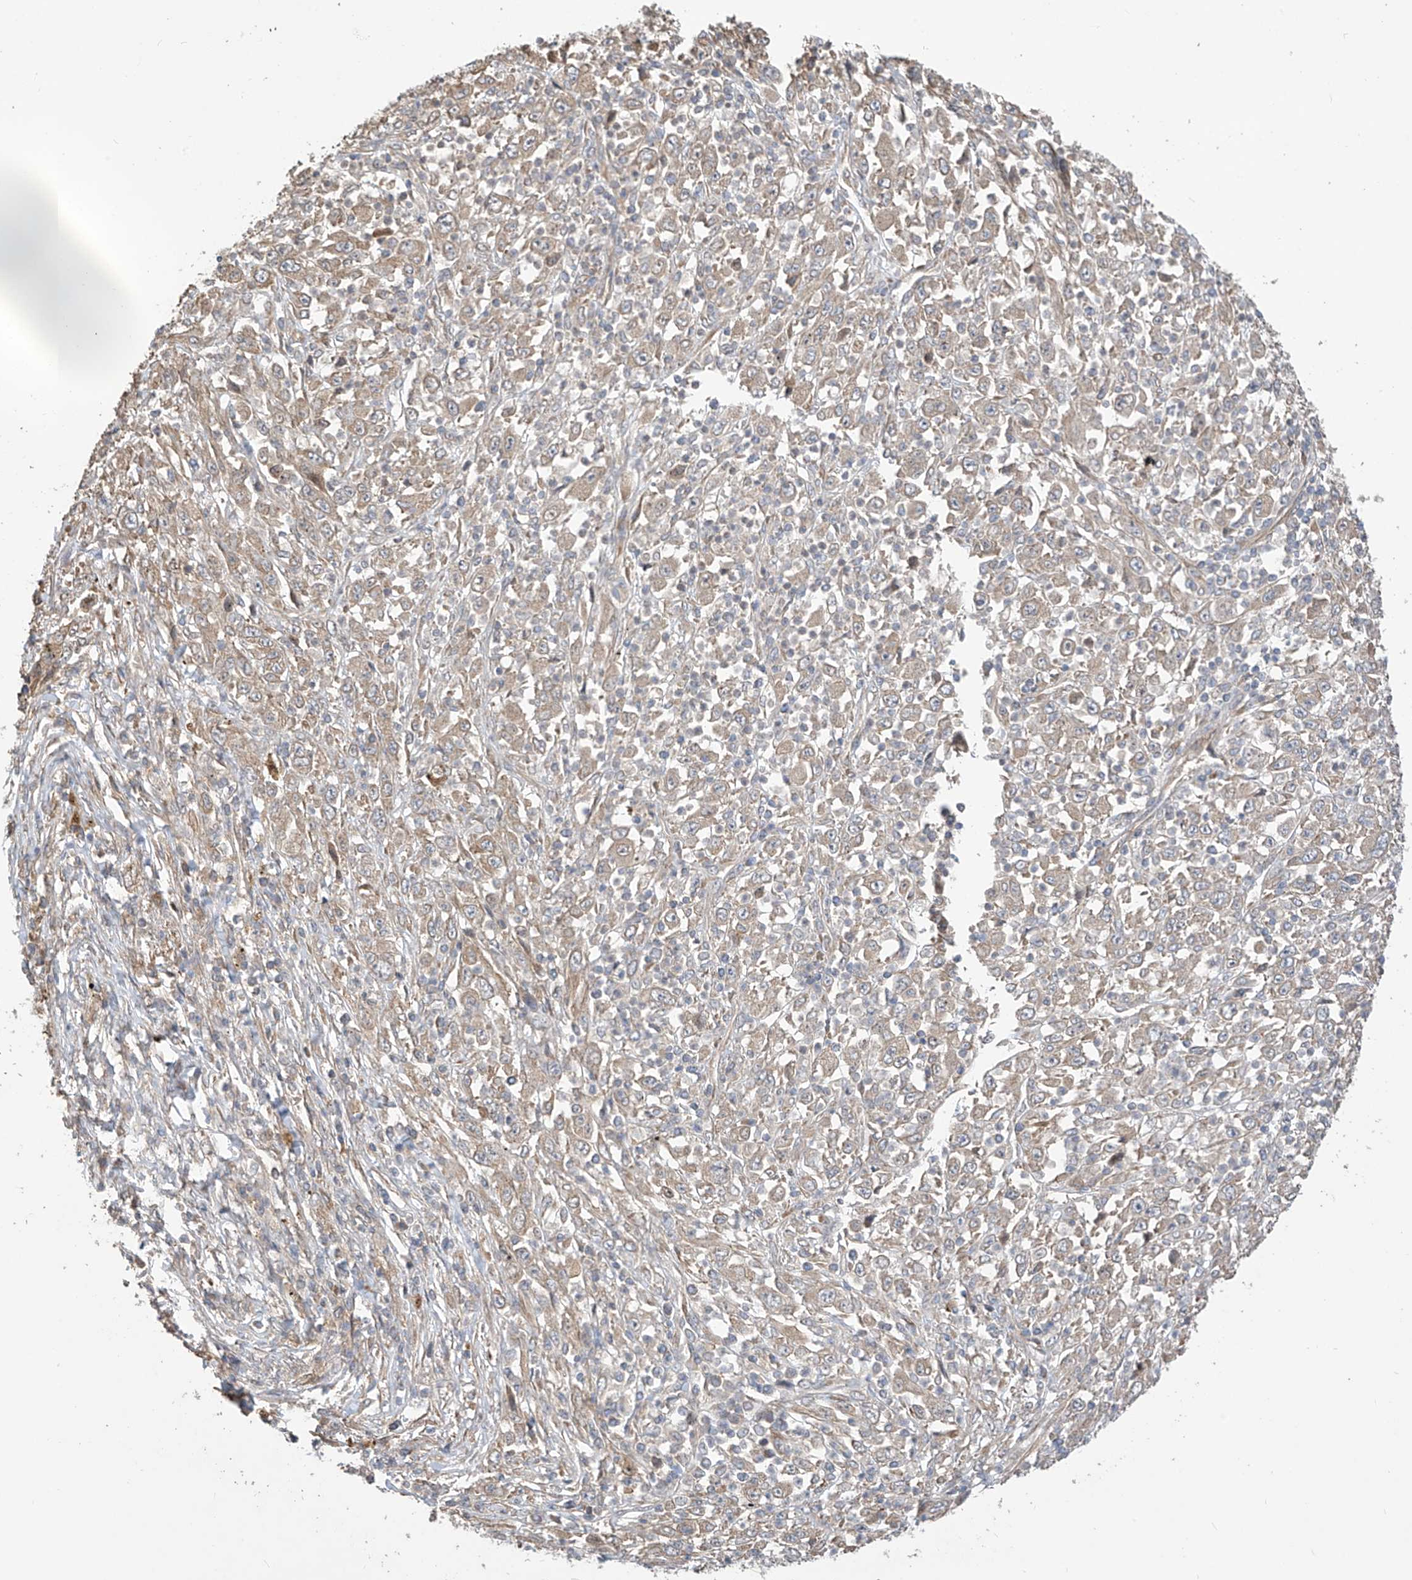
{"staining": {"intensity": "negative", "quantity": "none", "location": "none"}, "tissue": "melanoma", "cell_type": "Tumor cells", "image_type": "cancer", "snomed": [{"axis": "morphology", "description": "Malignant melanoma, Metastatic site"}, {"axis": "topography", "description": "Skin"}], "caption": "Immunohistochemistry (IHC) of human melanoma exhibits no positivity in tumor cells. (DAB IHC with hematoxylin counter stain).", "gene": "PHACTR4", "patient": {"sex": "female", "age": 56}}